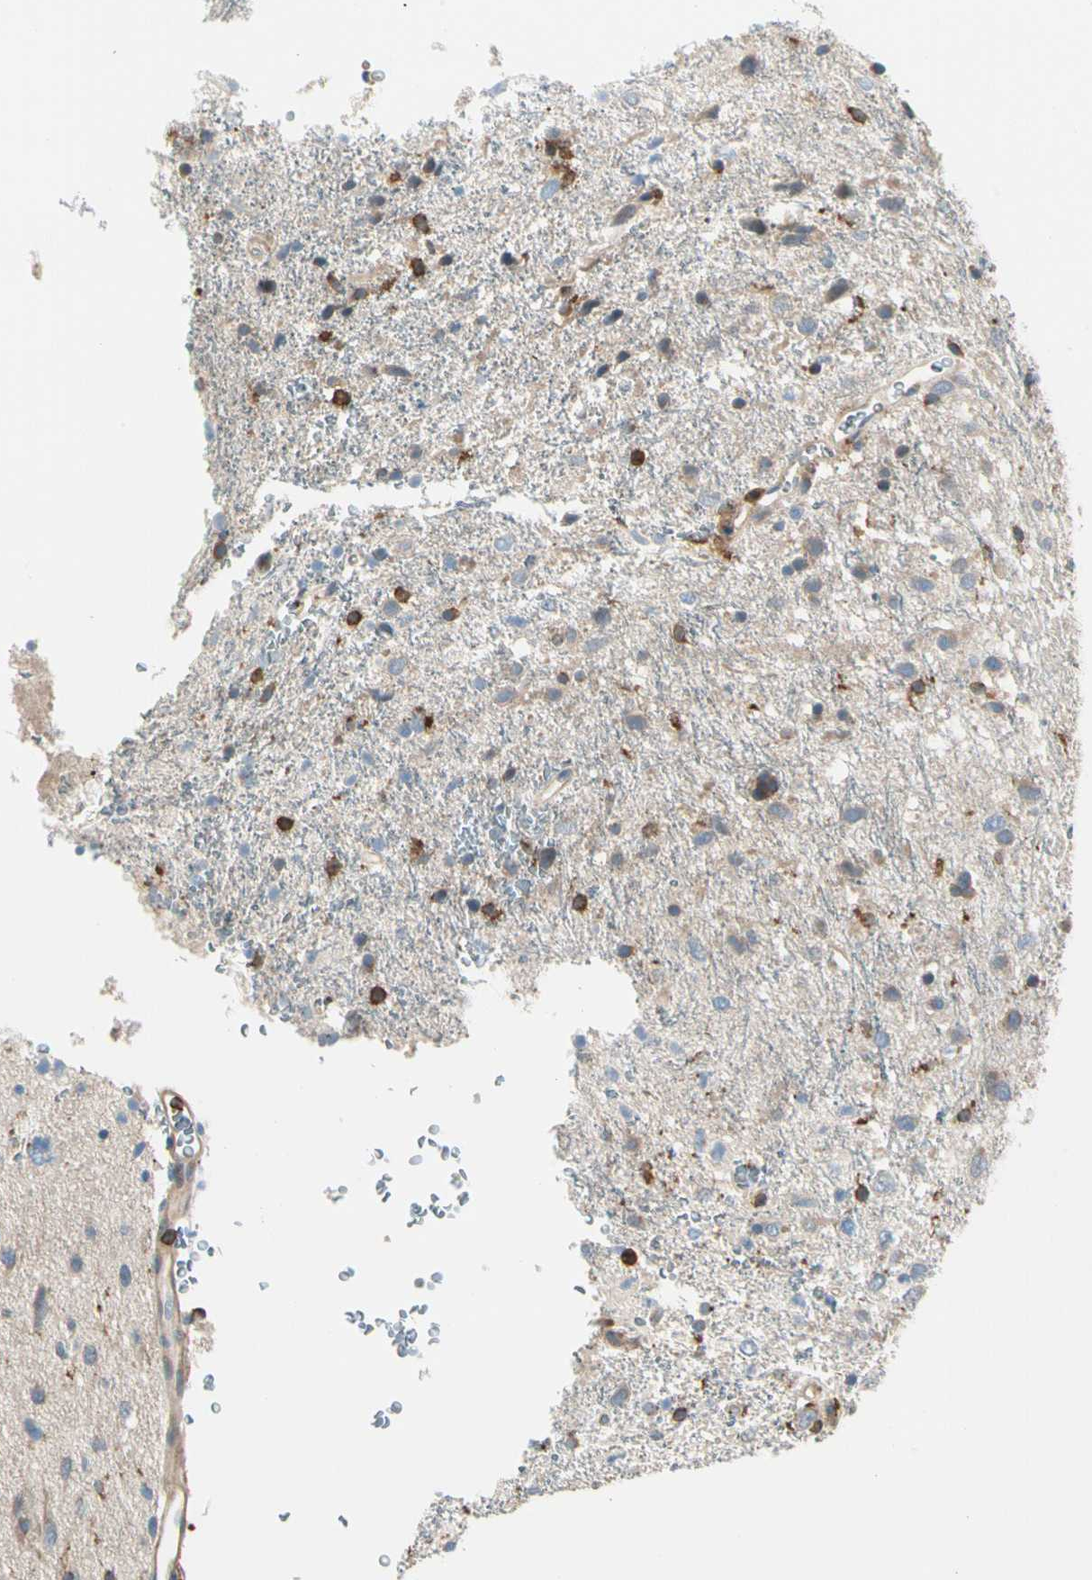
{"staining": {"intensity": "moderate", "quantity": "<25%", "location": "cytoplasmic/membranous"}, "tissue": "glioma", "cell_type": "Tumor cells", "image_type": "cancer", "snomed": [{"axis": "morphology", "description": "Glioma, malignant, Low grade"}, {"axis": "topography", "description": "Brain"}], "caption": "Brown immunohistochemical staining in human malignant glioma (low-grade) displays moderate cytoplasmic/membranous expression in approximately <25% of tumor cells. The staining was performed using DAB, with brown indicating positive protein expression. Nuclei are stained blue with hematoxylin.", "gene": "CAPZA2", "patient": {"sex": "male", "age": 77}}